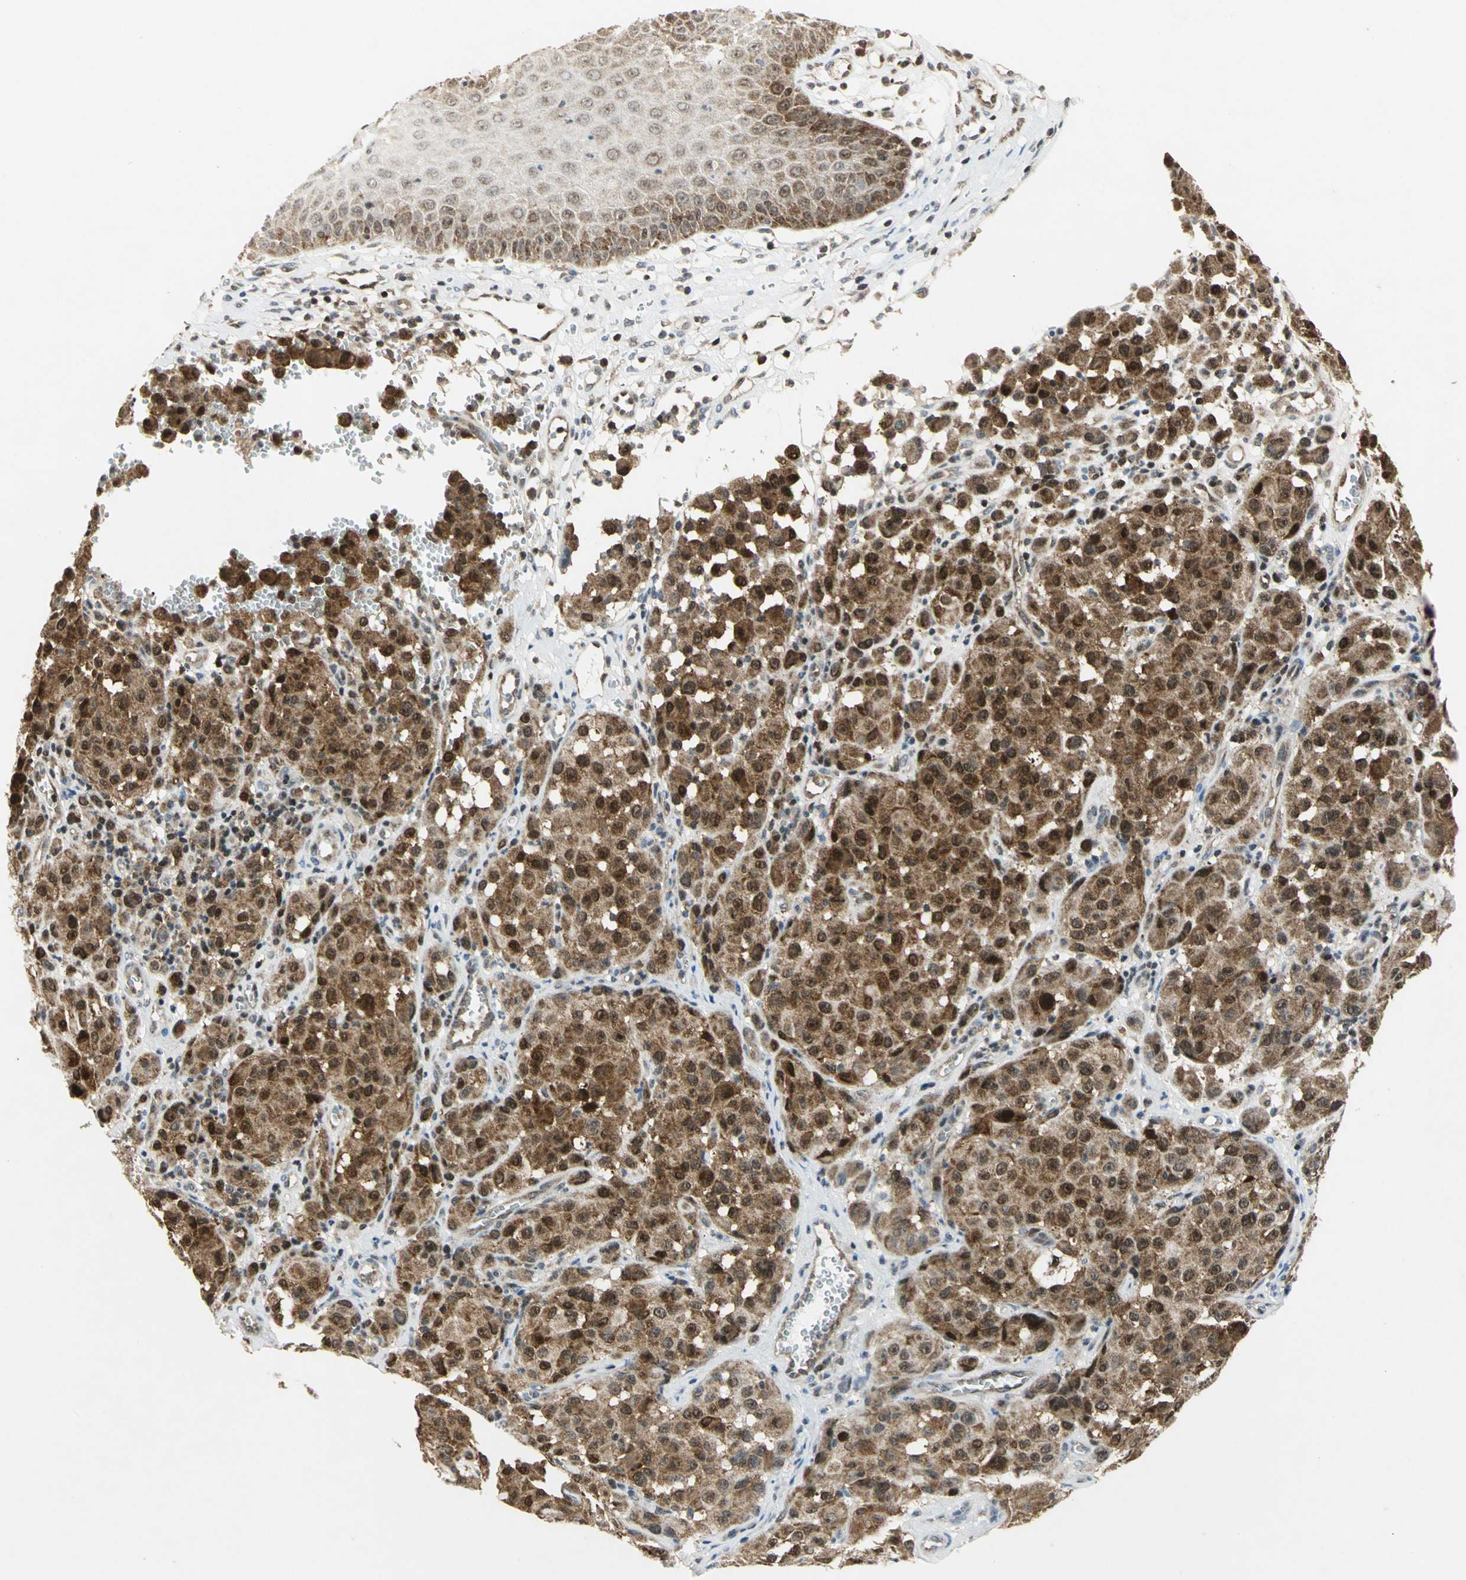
{"staining": {"intensity": "strong", "quantity": ">75%", "location": "cytoplasmic/membranous,nuclear"}, "tissue": "melanoma", "cell_type": "Tumor cells", "image_type": "cancer", "snomed": [{"axis": "morphology", "description": "Malignant melanoma, NOS"}, {"axis": "topography", "description": "Skin"}], "caption": "Protein analysis of melanoma tissue demonstrates strong cytoplasmic/membranous and nuclear expression in about >75% of tumor cells. The staining is performed using DAB (3,3'-diaminobenzidine) brown chromogen to label protein expression. The nuclei are counter-stained blue using hematoxylin.", "gene": "PPIA", "patient": {"sex": "female", "age": 21}}